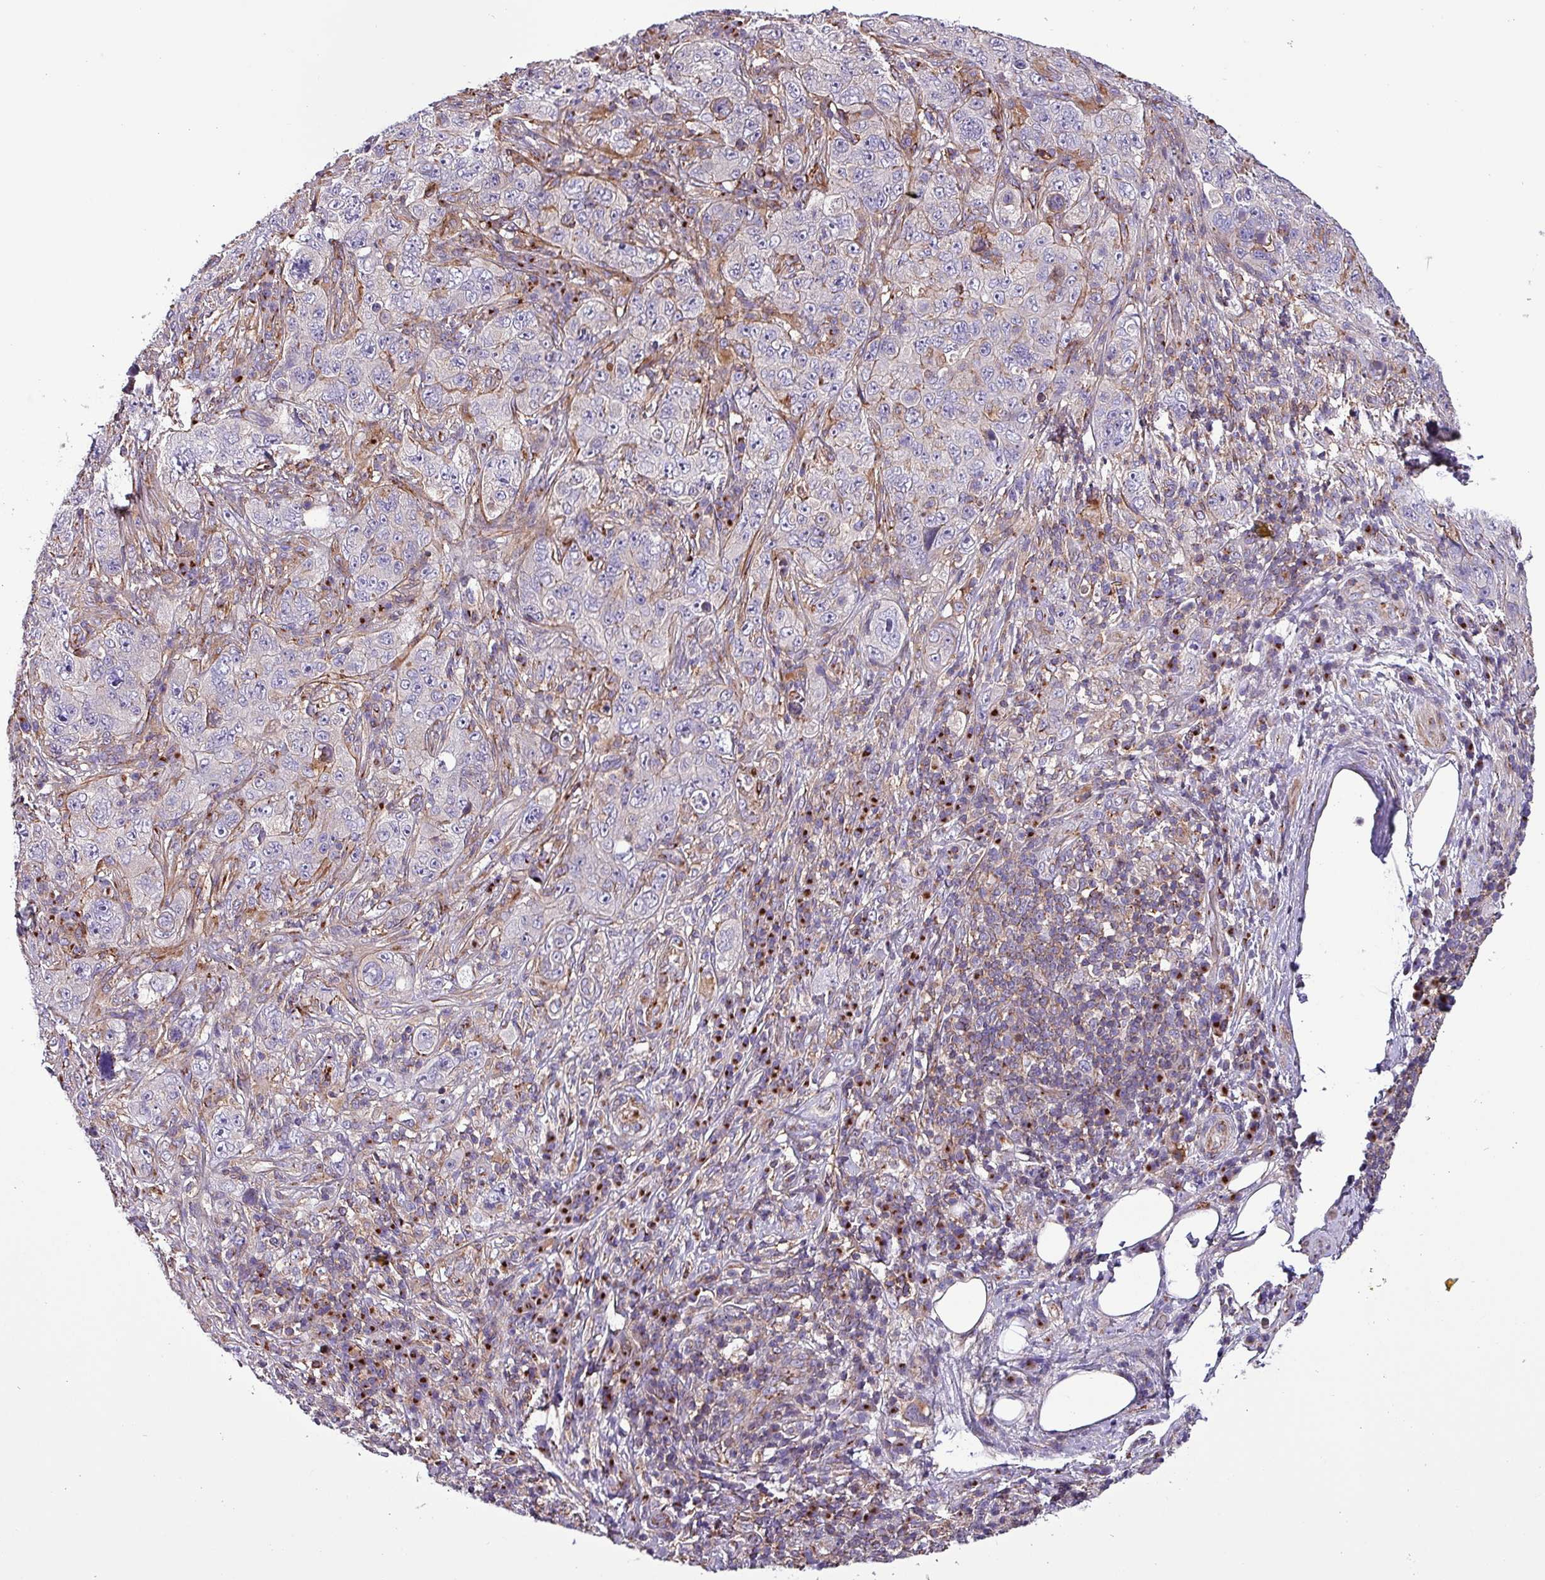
{"staining": {"intensity": "negative", "quantity": "none", "location": "none"}, "tissue": "pancreatic cancer", "cell_type": "Tumor cells", "image_type": "cancer", "snomed": [{"axis": "morphology", "description": "Adenocarcinoma, NOS"}, {"axis": "topography", "description": "Pancreas"}], "caption": "IHC of human pancreatic adenocarcinoma exhibits no positivity in tumor cells. The staining is performed using DAB brown chromogen with nuclei counter-stained in using hematoxylin.", "gene": "VAMP4", "patient": {"sex": "male", "age": 68}}